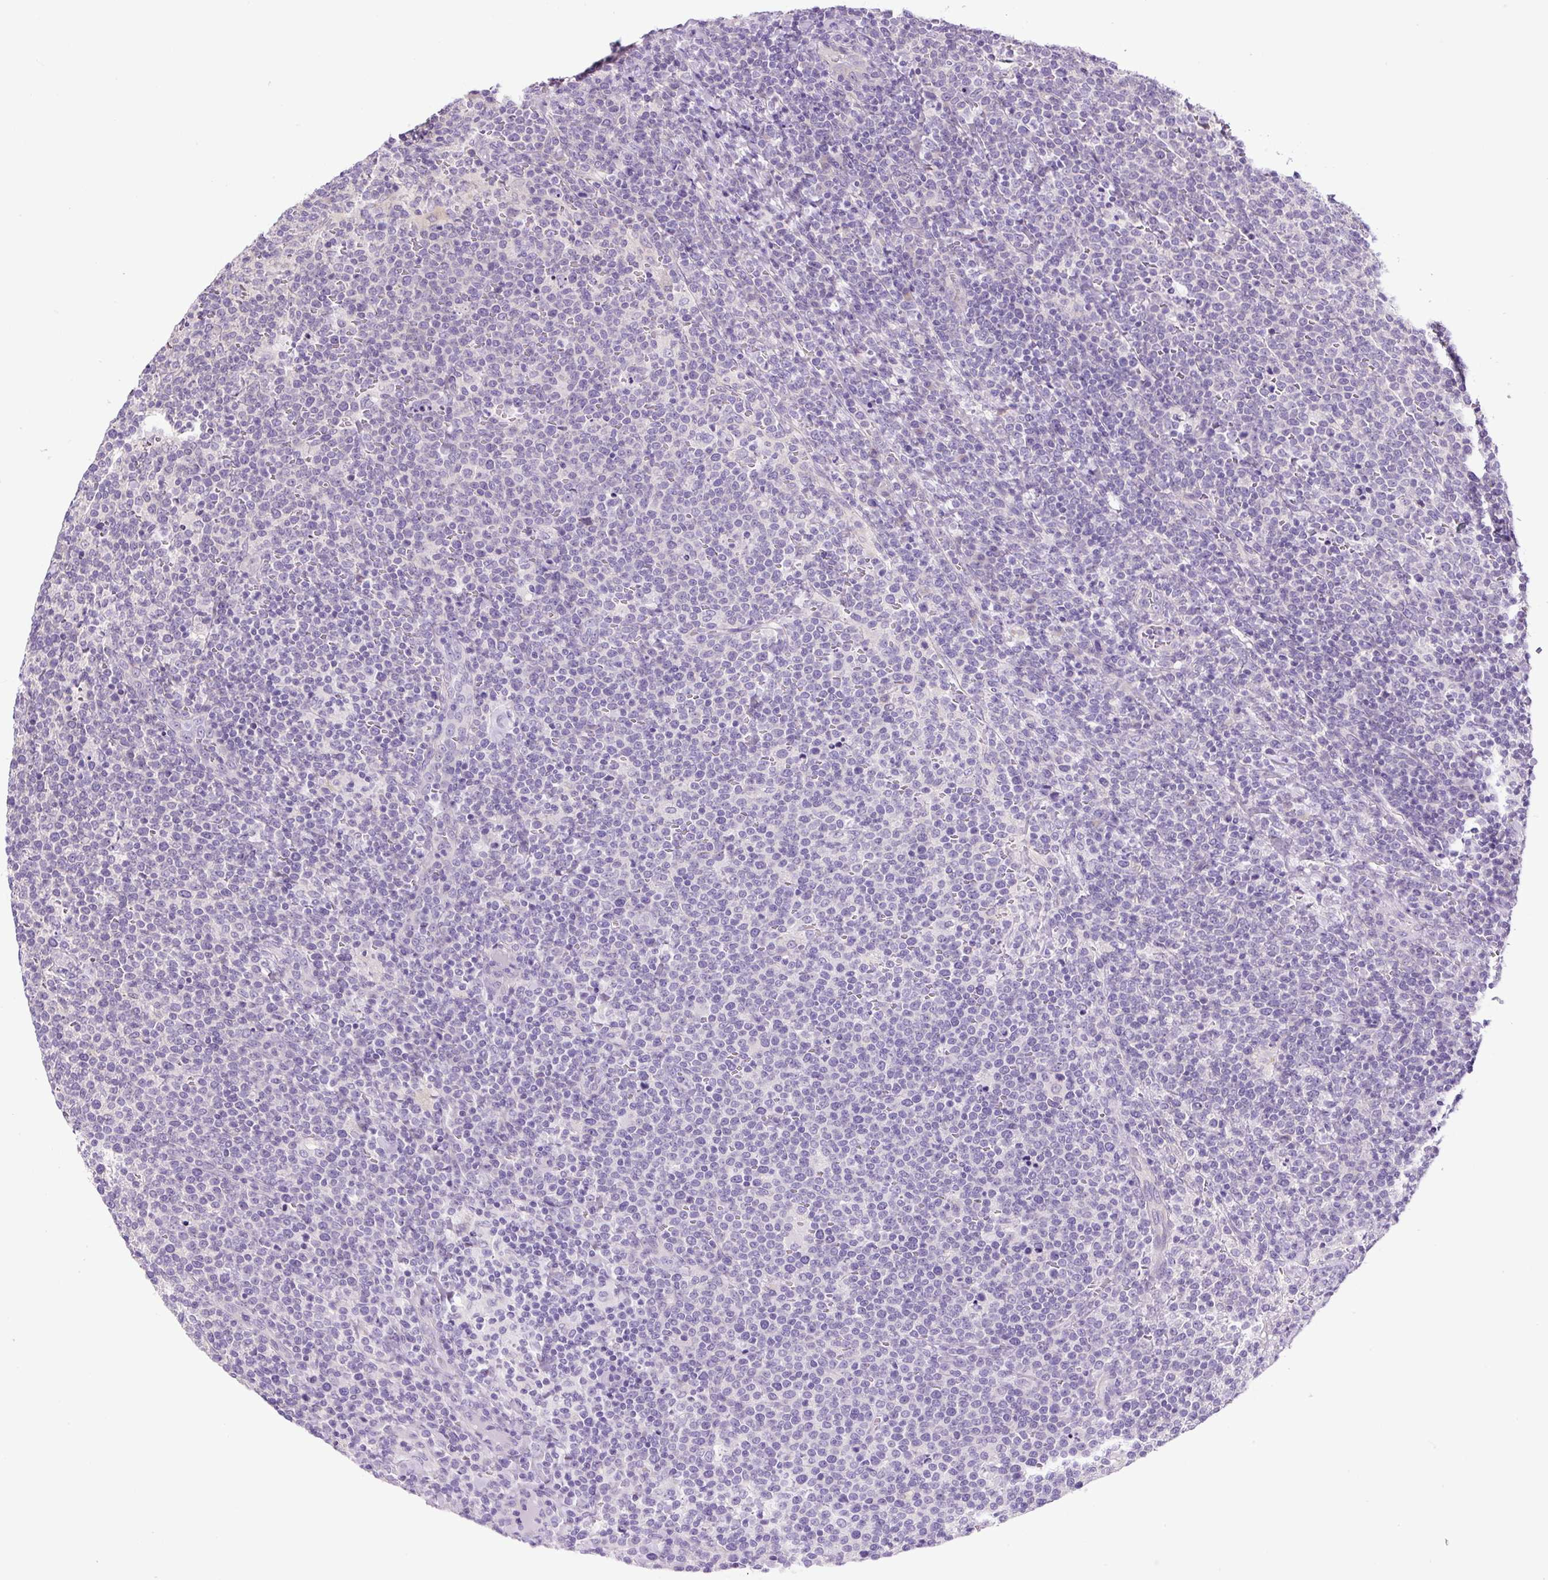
{"staining": {"intensity": "negative", "quantity": "none", "location": "none"}, "tissue": "lymphoma", "cell_type": "Tumor cells", "image_type": "cancer", "snomed": [{"axis": "morphology", "description": "Malignant lymphoma, non-Hodgkin's type, High grade"}, {"axis": "topography", "description": "Lymph node"}], "caption": "Immunohistochemistry image of high-grade malignant lymphoma, non-Hodgkin's type stained for a protein (brown), which reveals no staining in tumor cells. (Immunohistochemistry (ihc), brightfield microscopy, high magnification).", "gene": "GORASP1", "patient": {"sex": "male", "age": 61}}